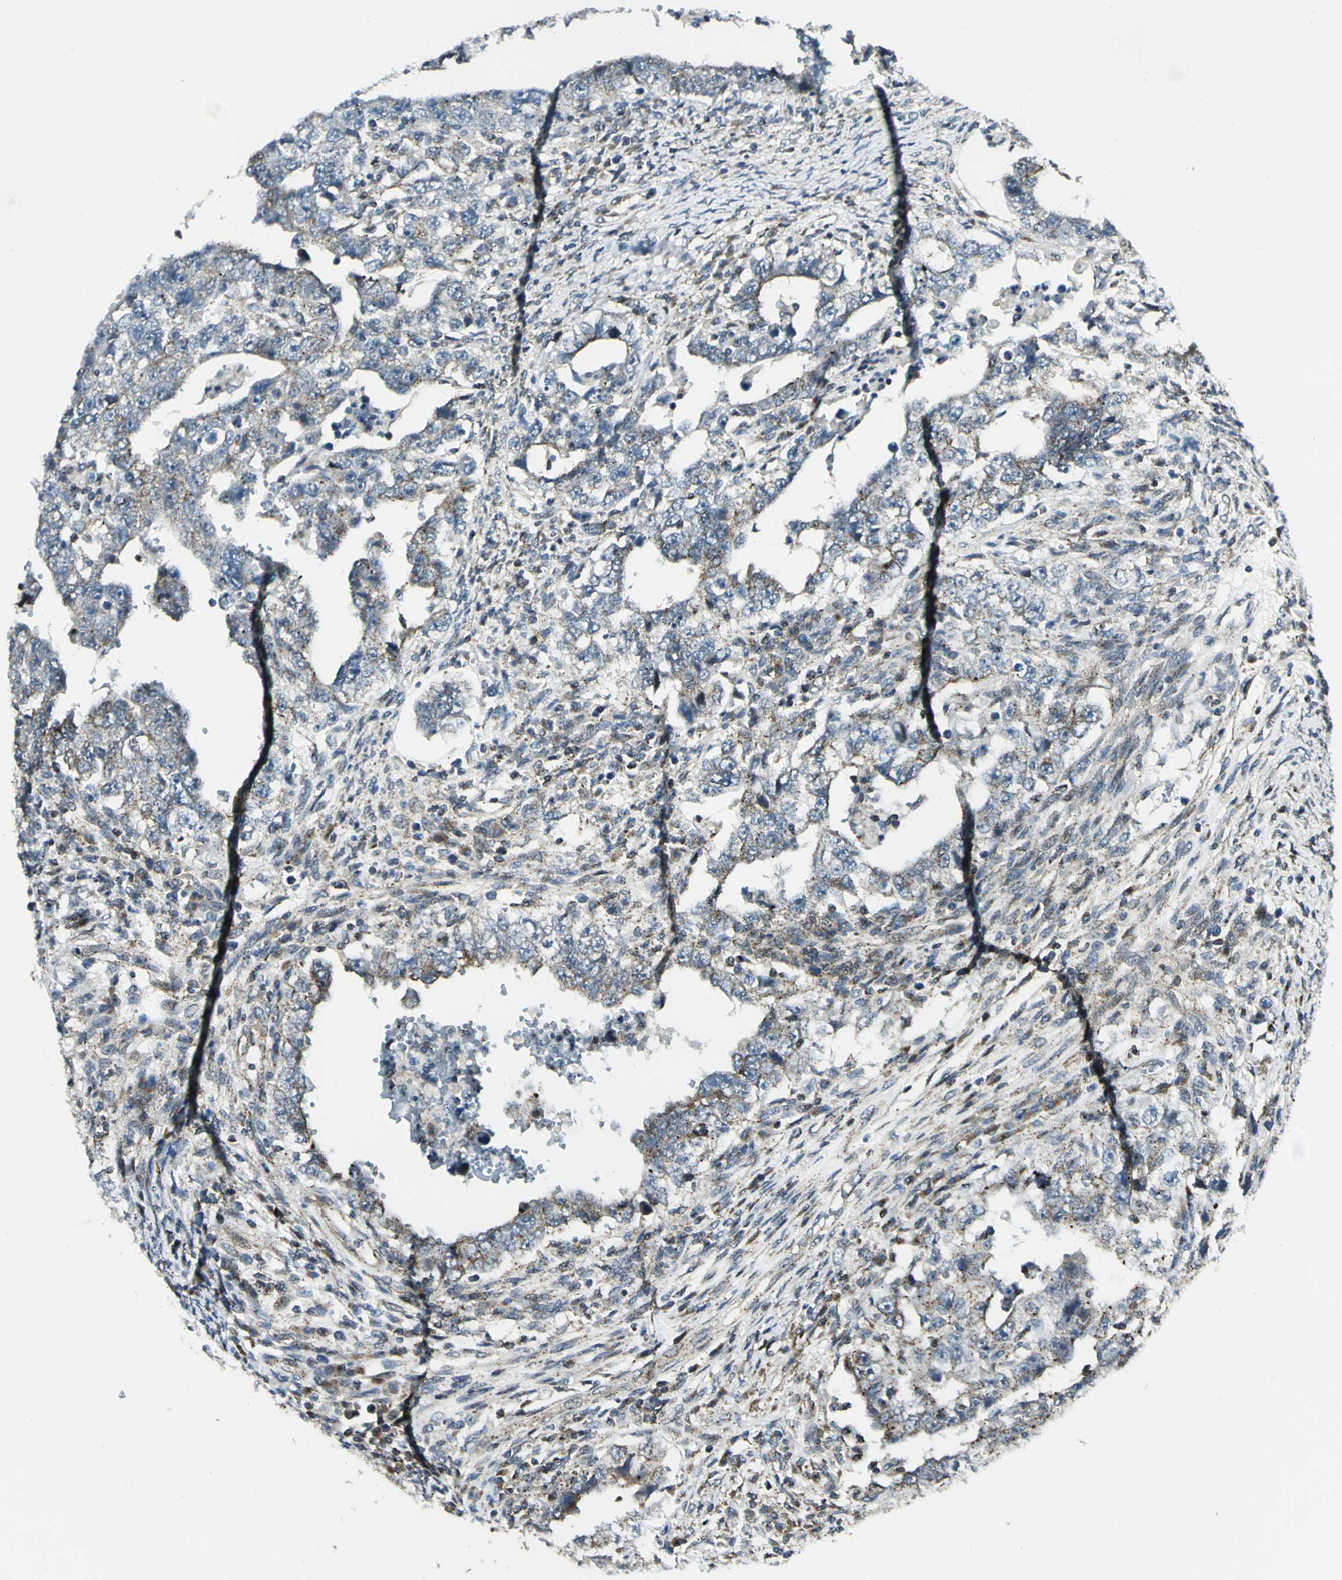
{"staining": {"intensity": "moderate", "quantity": ">75%", "location": "cytoplasmic/membranous"}, "tissue": "testis cancer", "cell_type": "Tumor cells", "image_type": "cancer", "snomed": [{"axis": "morphology", "description": "Carcinoma, Embryonal, NOS"}, {"axis": "topography", "description": "Testis"}], "caption": "This histopathology image shows immunohistochemistry (IHC) staining of human testis cancer, with medium moderate cytoplasmic/membranous expression in about >75% of tumor cells.", "gene": "ATP6V1A", "patient": {"sex": "male", "age": 26}}